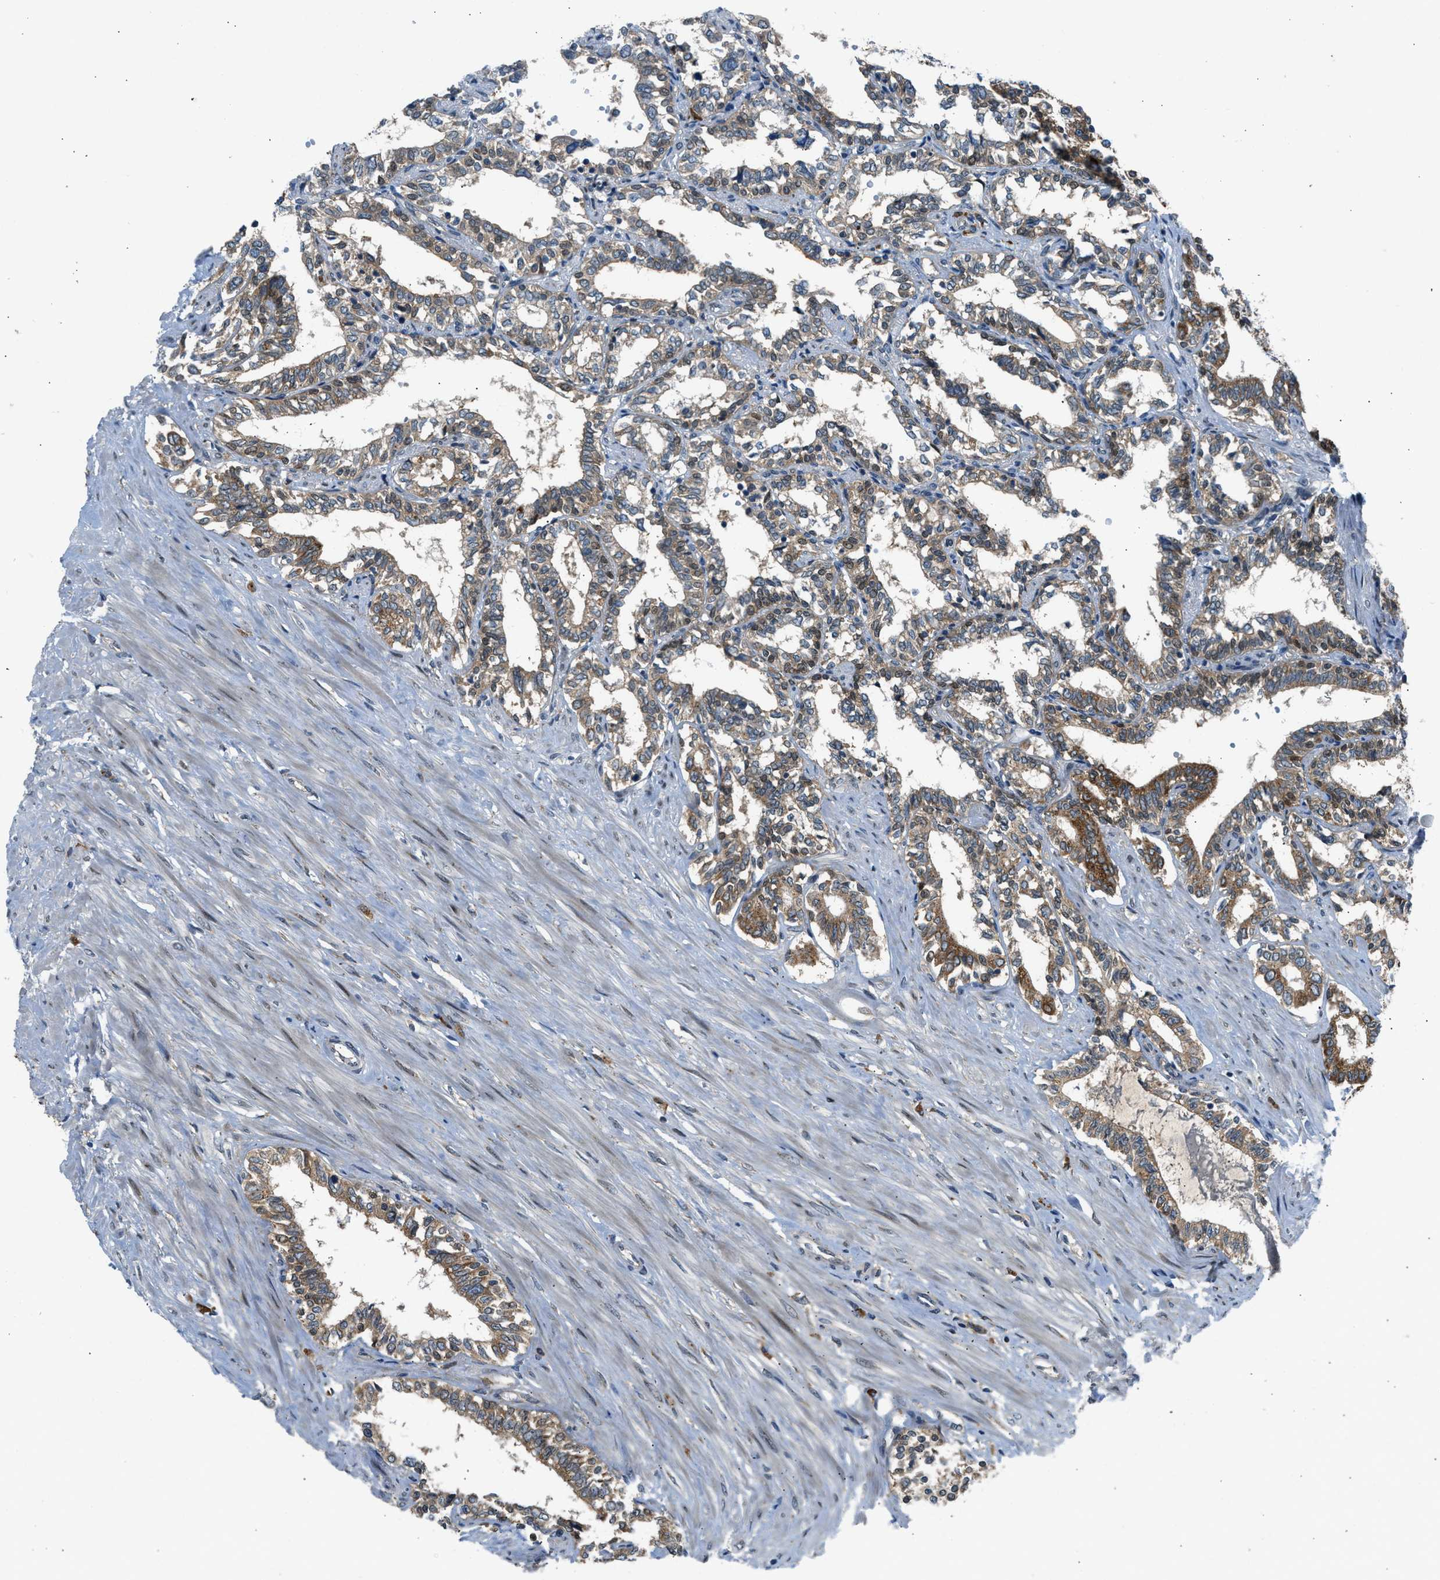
{"staining": {"intensity": "moderate", "quantity": ">75%", "location": "cytoplasmic/membranous"}, "tissue": "seminal vesicle", "cell_type": "Glandular cells", "image_type": "normal", "snomed": [{"axis": "morphology", "description": "Normal tissue, NOS"}, {"axis": "morphology", "description": "Adenocarcinoma, High grade"}, {"axis": "topography", "description": "Prostate"}, {"axis": "topography", "description": "Seminal veicle"}], "caption": "Seminal vesicle stained with DAB (3,3'-diaminobenzidine) IHC reveals medium levels of moderate cytoplasmic/membranous staining in about >75% of glandular cells. The staining was performed using DAB (3,3'-diaminobenzidine), with brown indicating positive protein expression. Nuclei are stained blue with hematoxylin.", "gene": "EDARADD", "patient": {"sex": "male", "age": 55}}